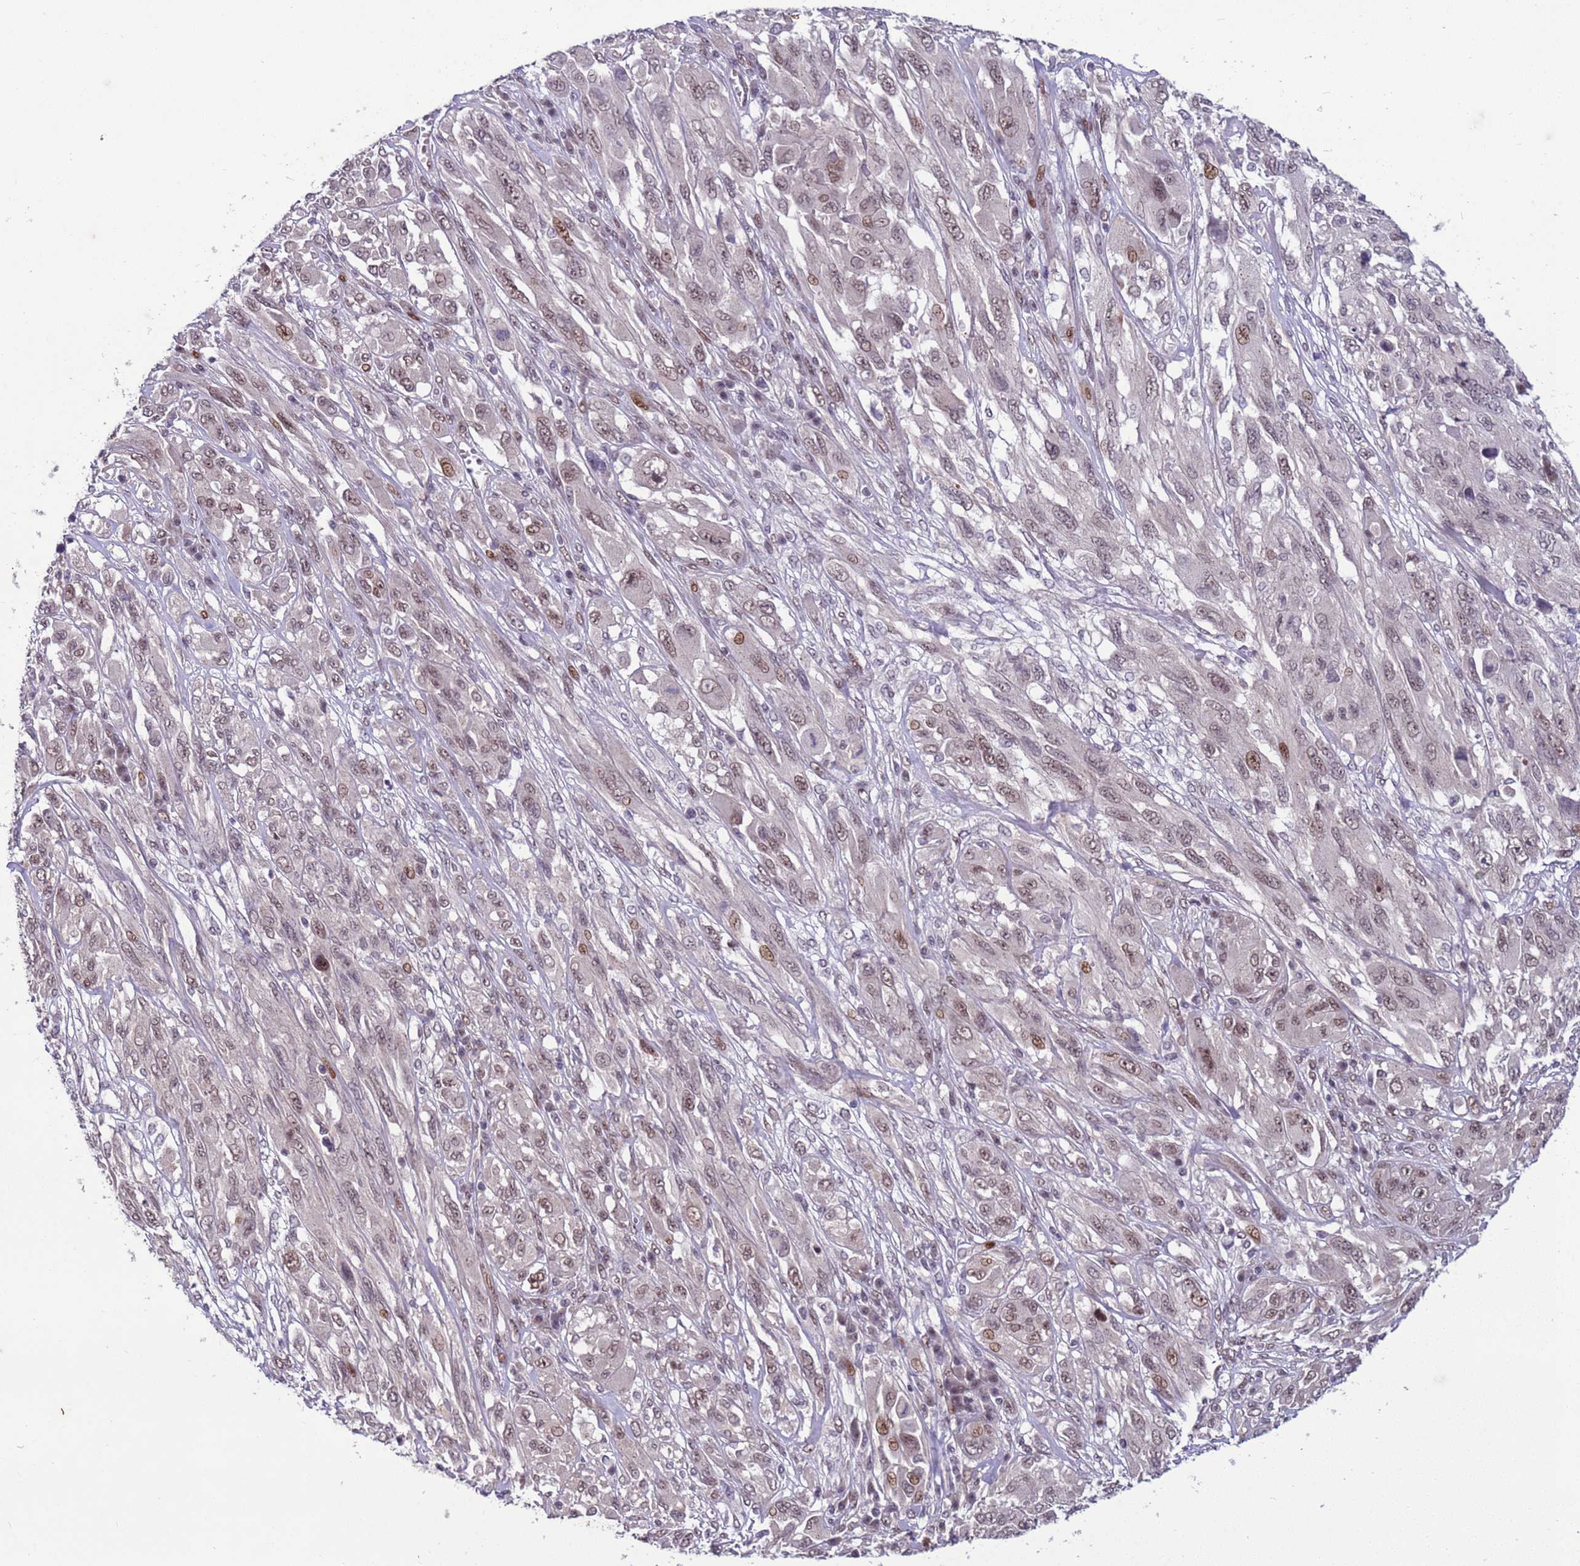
{"staining": {"intensity": "weak", "quantity": "25%-75%", "location": "nuclear"}, "tissue": "melanoma", "cell_type": "Tumor cells", "image_type": "cancer", "snomed": [{"axis": "morphology", "description": "Malignant melanoma, NOS"}, {"axis": "topography", "description": "Skin"}], "caption": "Immunohistochemical staining of human malignant melanoma displays weak nuclear protein expression in approximately 25%-75% of tumor cells.", "gene": "SHC3", "patient": {"sex": "female", "age": 91}}